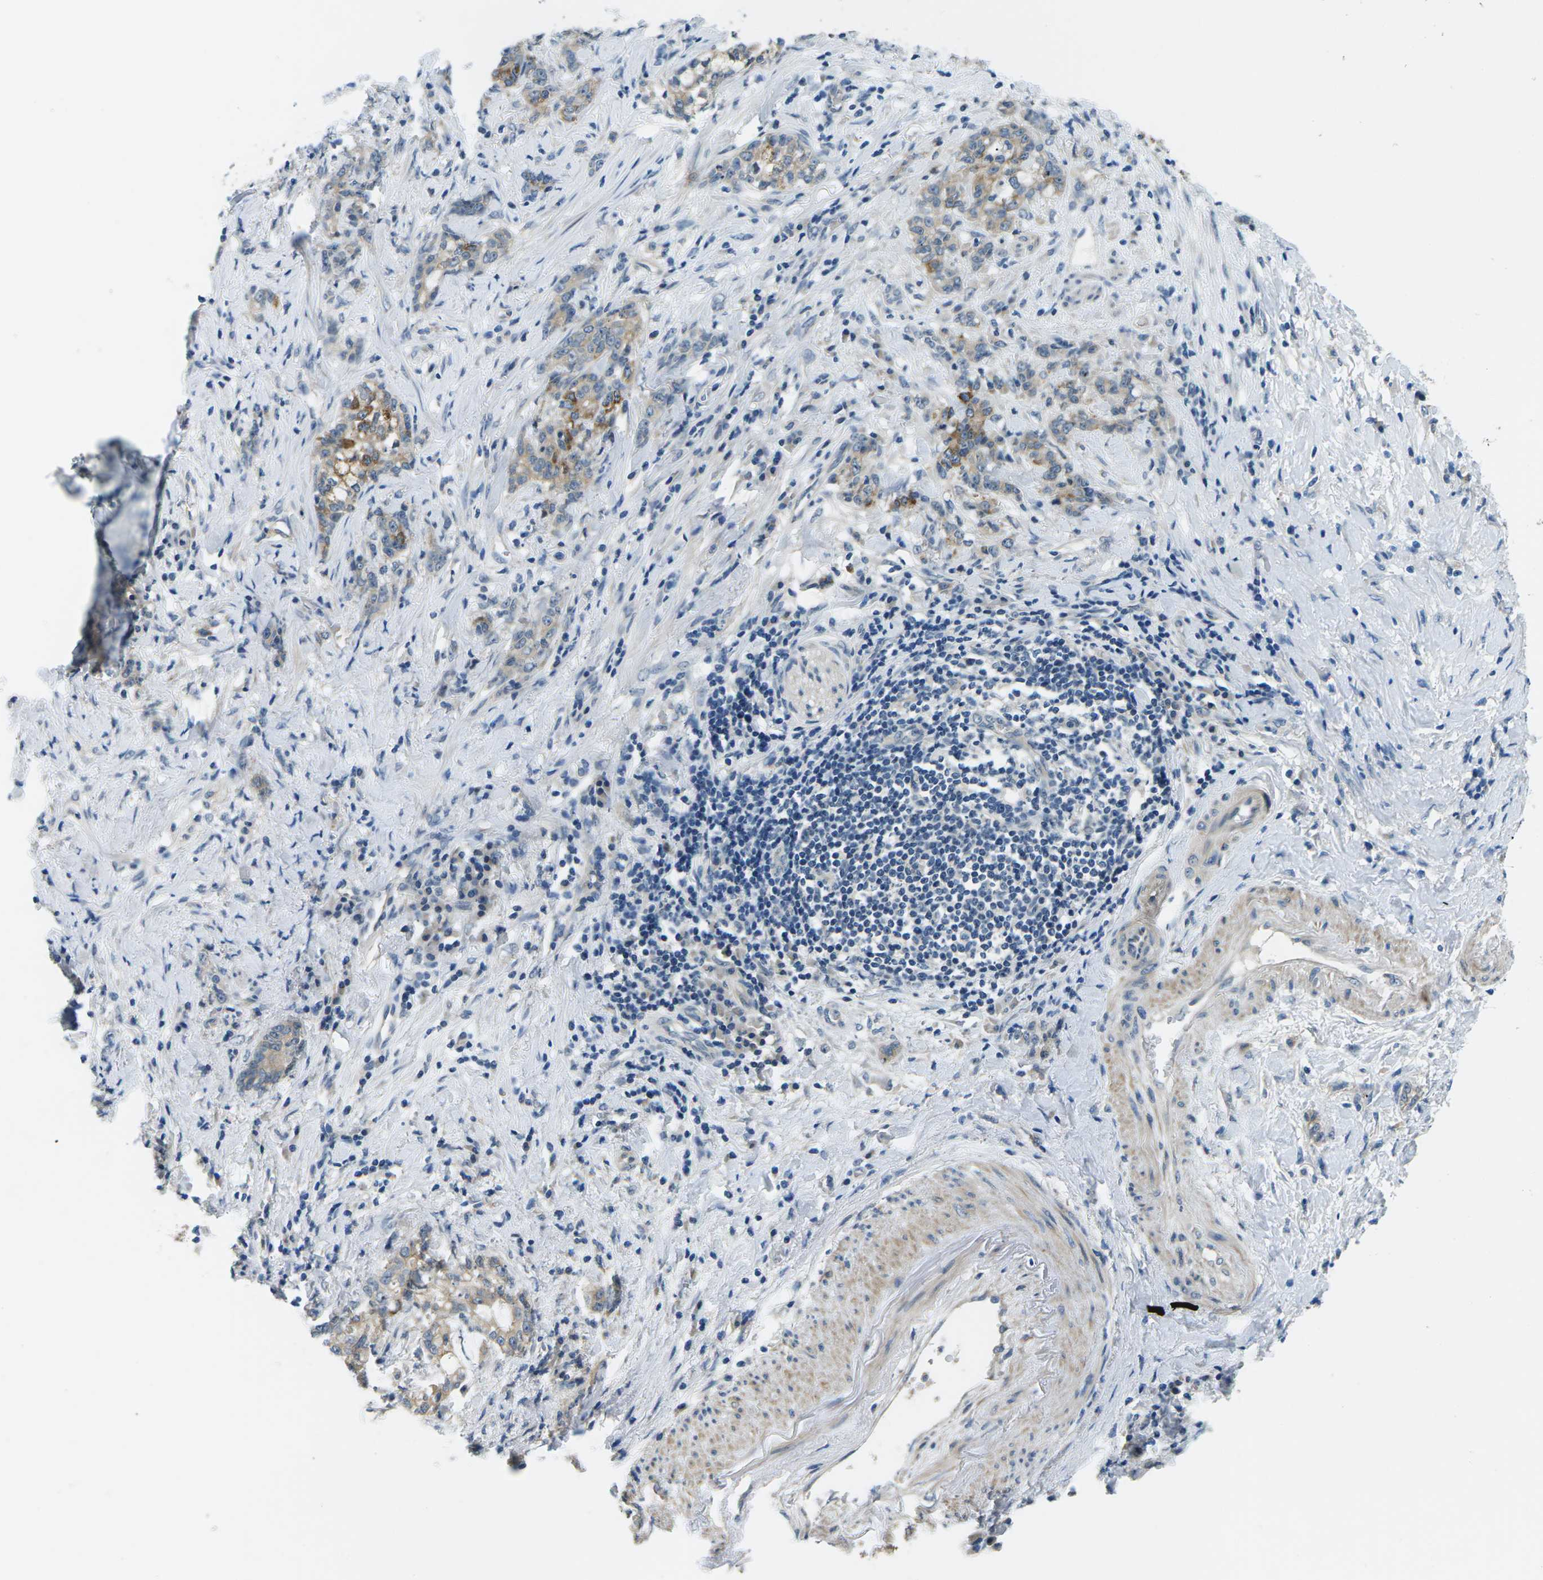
{"staining": {"intensity": "moderate", "quantity": "25%-75%", "location": "cytoplasmic/membranous"}, "tissue": "stomach cancer", "cell_type": "Tumor cells", "image_type": "cancer", "snomed": [{"axis": "morphology", "description": "Adenocarcinoma, NOS"}, {"axis": "topography", "description": "Stomach, lower"}], "caption": "Stomach adenocarcinoma stained for a protein exhibits moderate cytoplasmic/membranous positivity in tumor cells.", "gene": "CTNND1", "patient": {"sex": "male", "age": 88}}